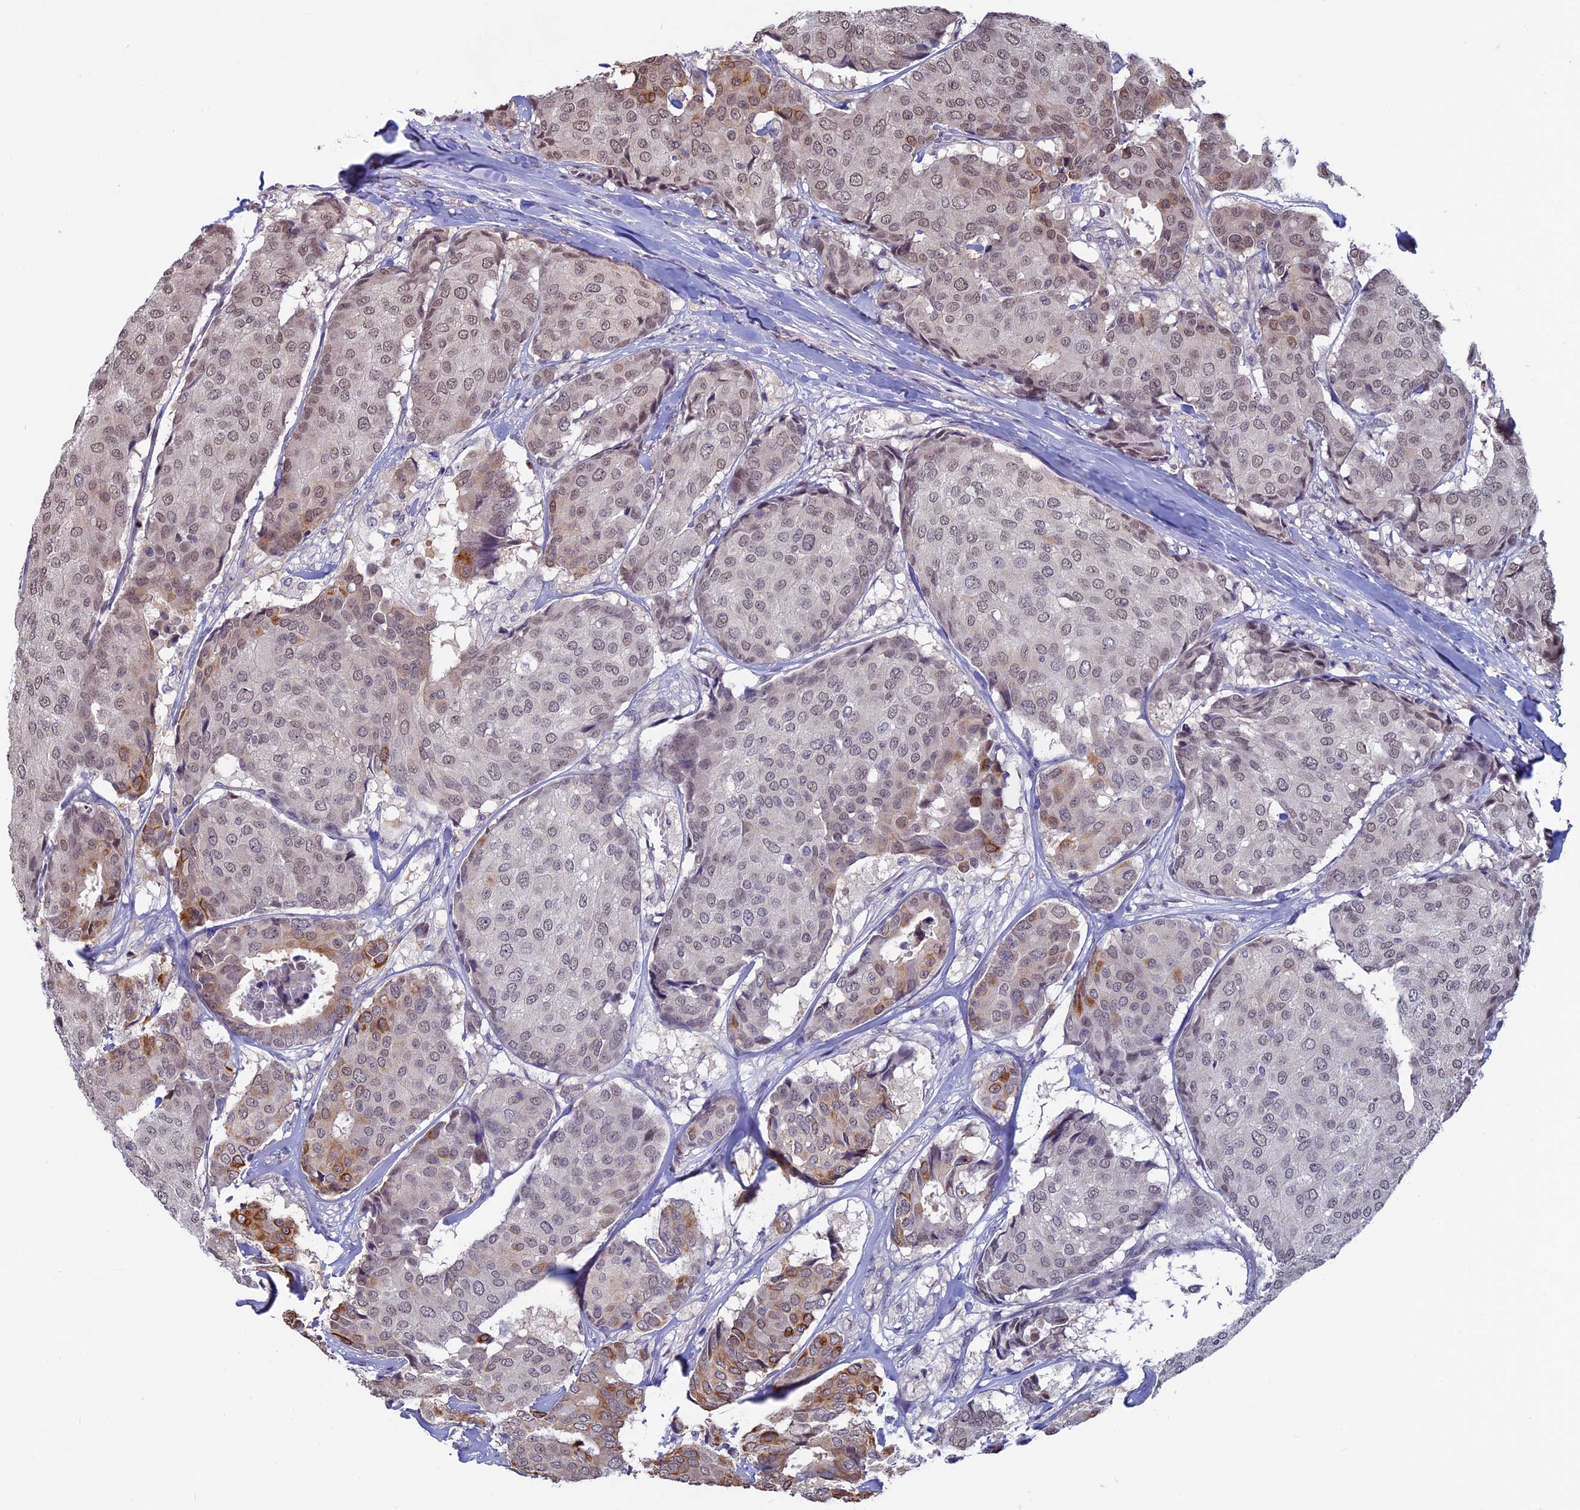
{"staining": {"intensity": "moderate", "quantity": "25%-75%", "location": "cytoplasmic/membranous,nuclear"}, "tissue": "breast cancer", "cell_type": "Tumor cells", "image_type": "cancer", "snomed": [{"axis": "morphology", "description": "Duct carcinoma"}, {"axis": "topography", "description": "Breast"}], "caption": "Immunohistochemistry (IHC) staining of invasive ductal carcinoma (breast), which exhibits medium levels of moderate cytoplasmic/membranous and nuclear staining in approximately 25%-75% of tumor cells indicating moderate cytoplasmic/membranous and nuclear protein expression. The staining was performed using DAB (3,3'-diaminobenzidine) (brown) for protein detection and nuclei were counterstained in hematoxylin (blue).", "gene": "SPIRE1", "patient": {"sex": "female", "age": 75}}